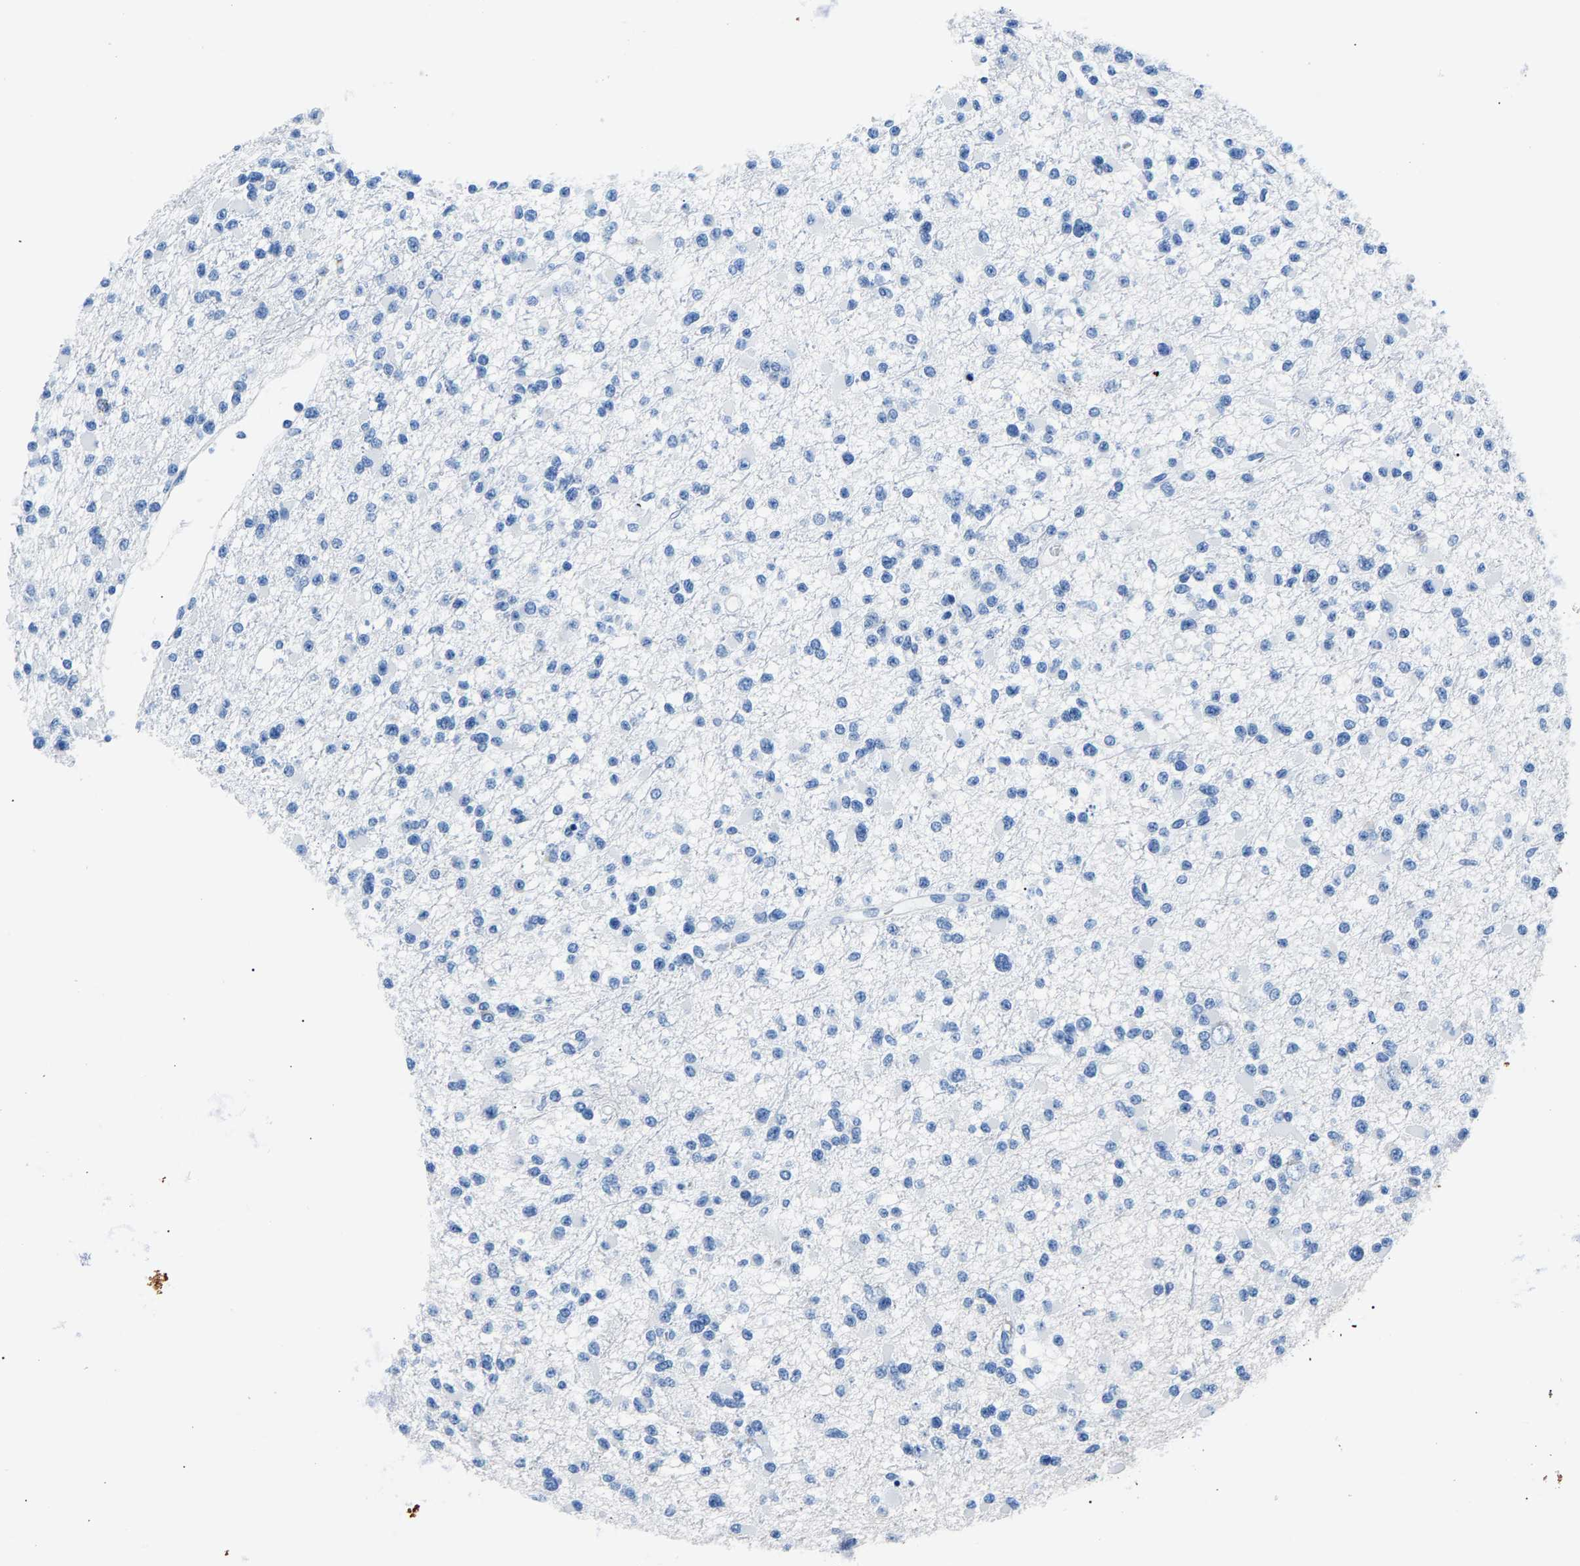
{"staining": {"intensity": "negative", "quantity": "none", "location": "none"}, "tissue": "glioma", "cell_type": "Tumor cells", "image_type": "cancer", "snomed": [{"axis": "morphology", "description": "Glioma, malignant, Low grade"}, {"axis": "topography", "description": "Brain"}], "caption": "Immunohistochemistry histopathology image of neoplastic tissue: malignant glioma (low-grade) stained with DAB (3,3'-diaminobenzidine) reveals no significant protein staining in tumor cells.", "gene": "CPS1", "patient": {"sex": "female", "age": 22}}